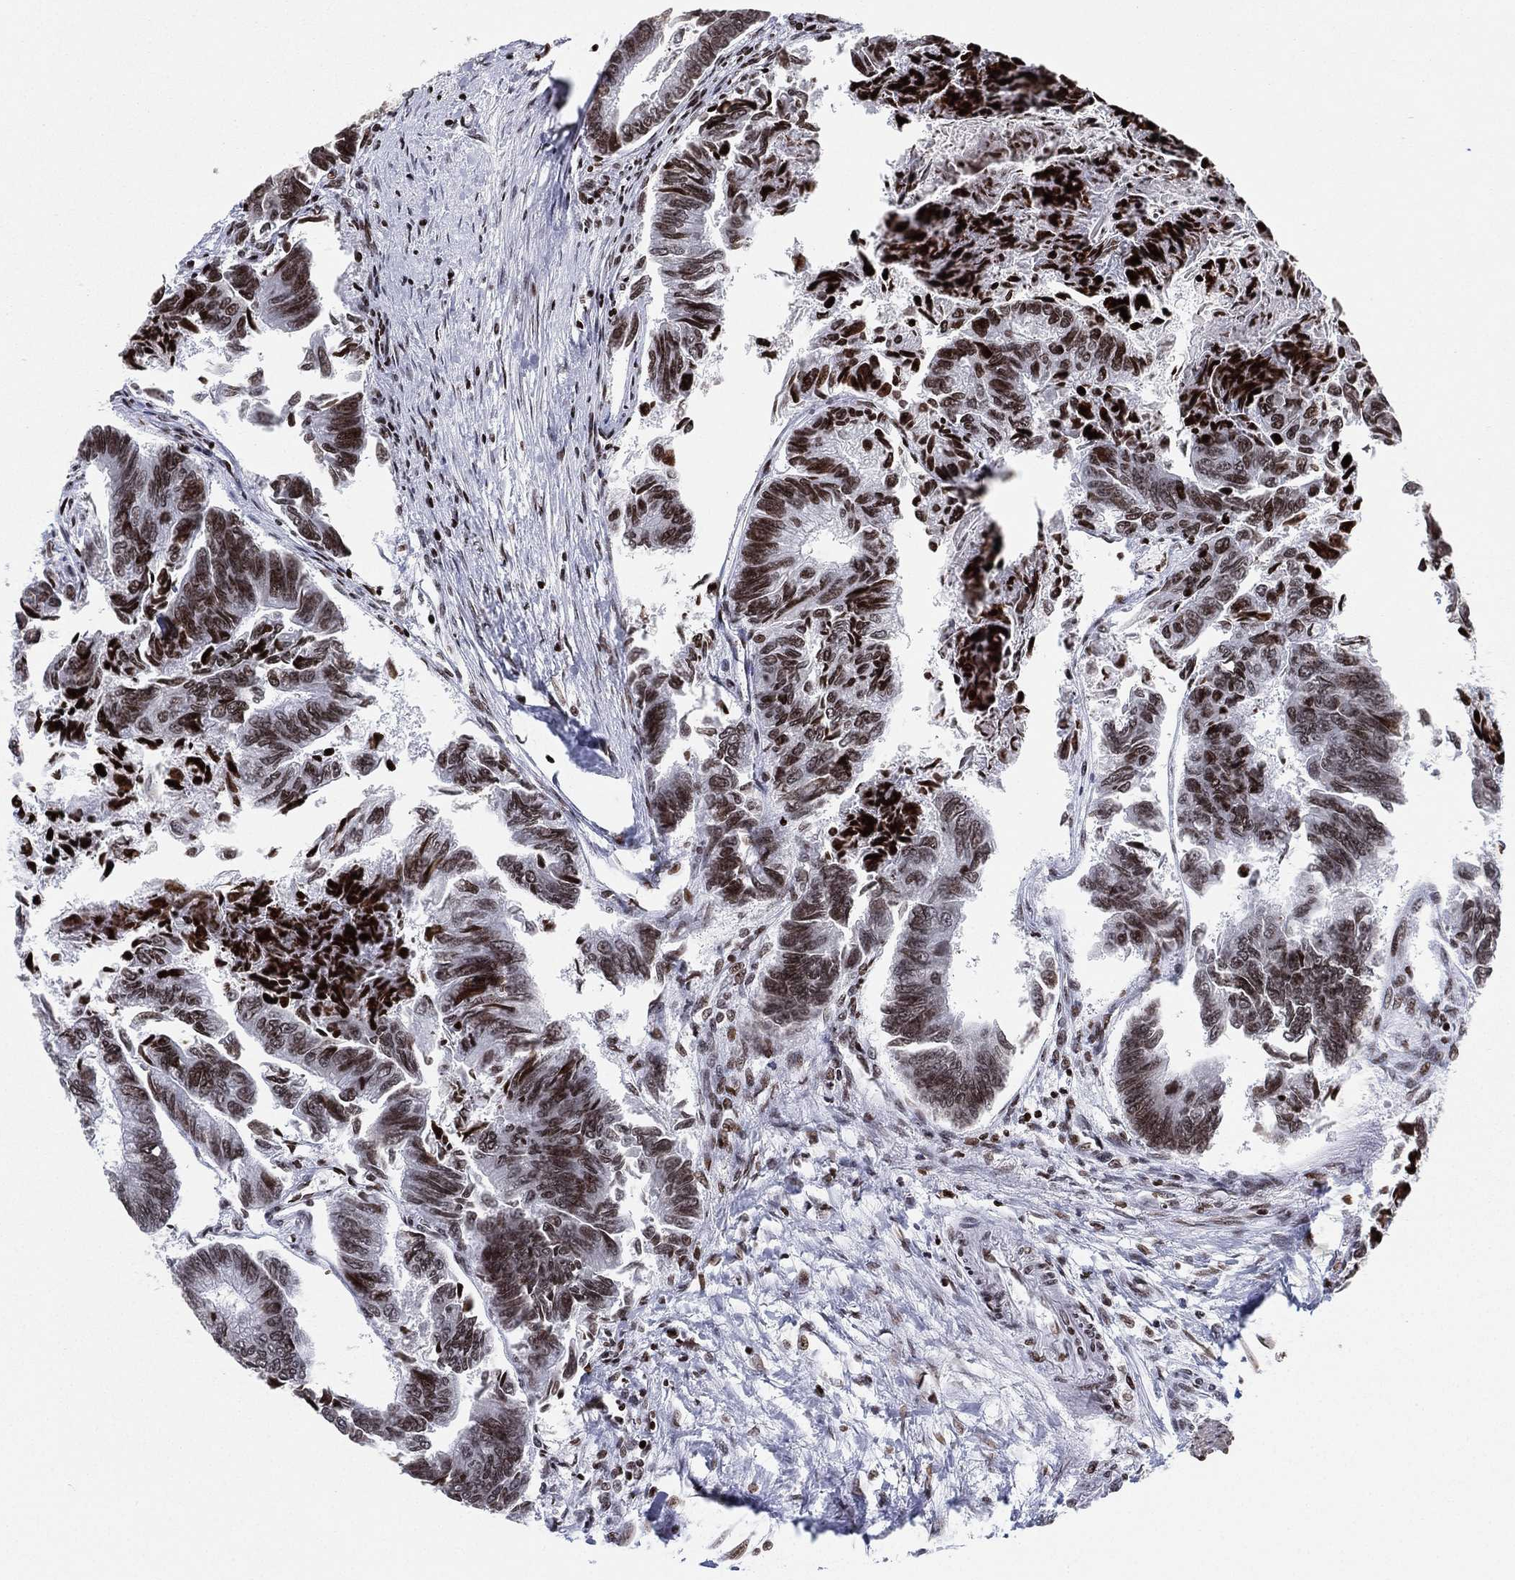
{"staining": {"intensity": "moderate", "quantity": ">75%", "location": "nuclear"}, "tissue": "colorectal cancer", "cell_type": "Tumor cells", "image_type": "cancer", "snomed": [{"axis": "morphology", "description": "Adenocarcinoma, NOS"}, {"axis": "topography", "description": "Colon"}], "caption": "Approximately >75% of tumor cells in human colorectal cancer demonstrate moderate nuclear protein expression as visualized by brown immunohistochemical staining.", "gene": "MFSD14A", "patient": {"sex": "female", "age": 65}}